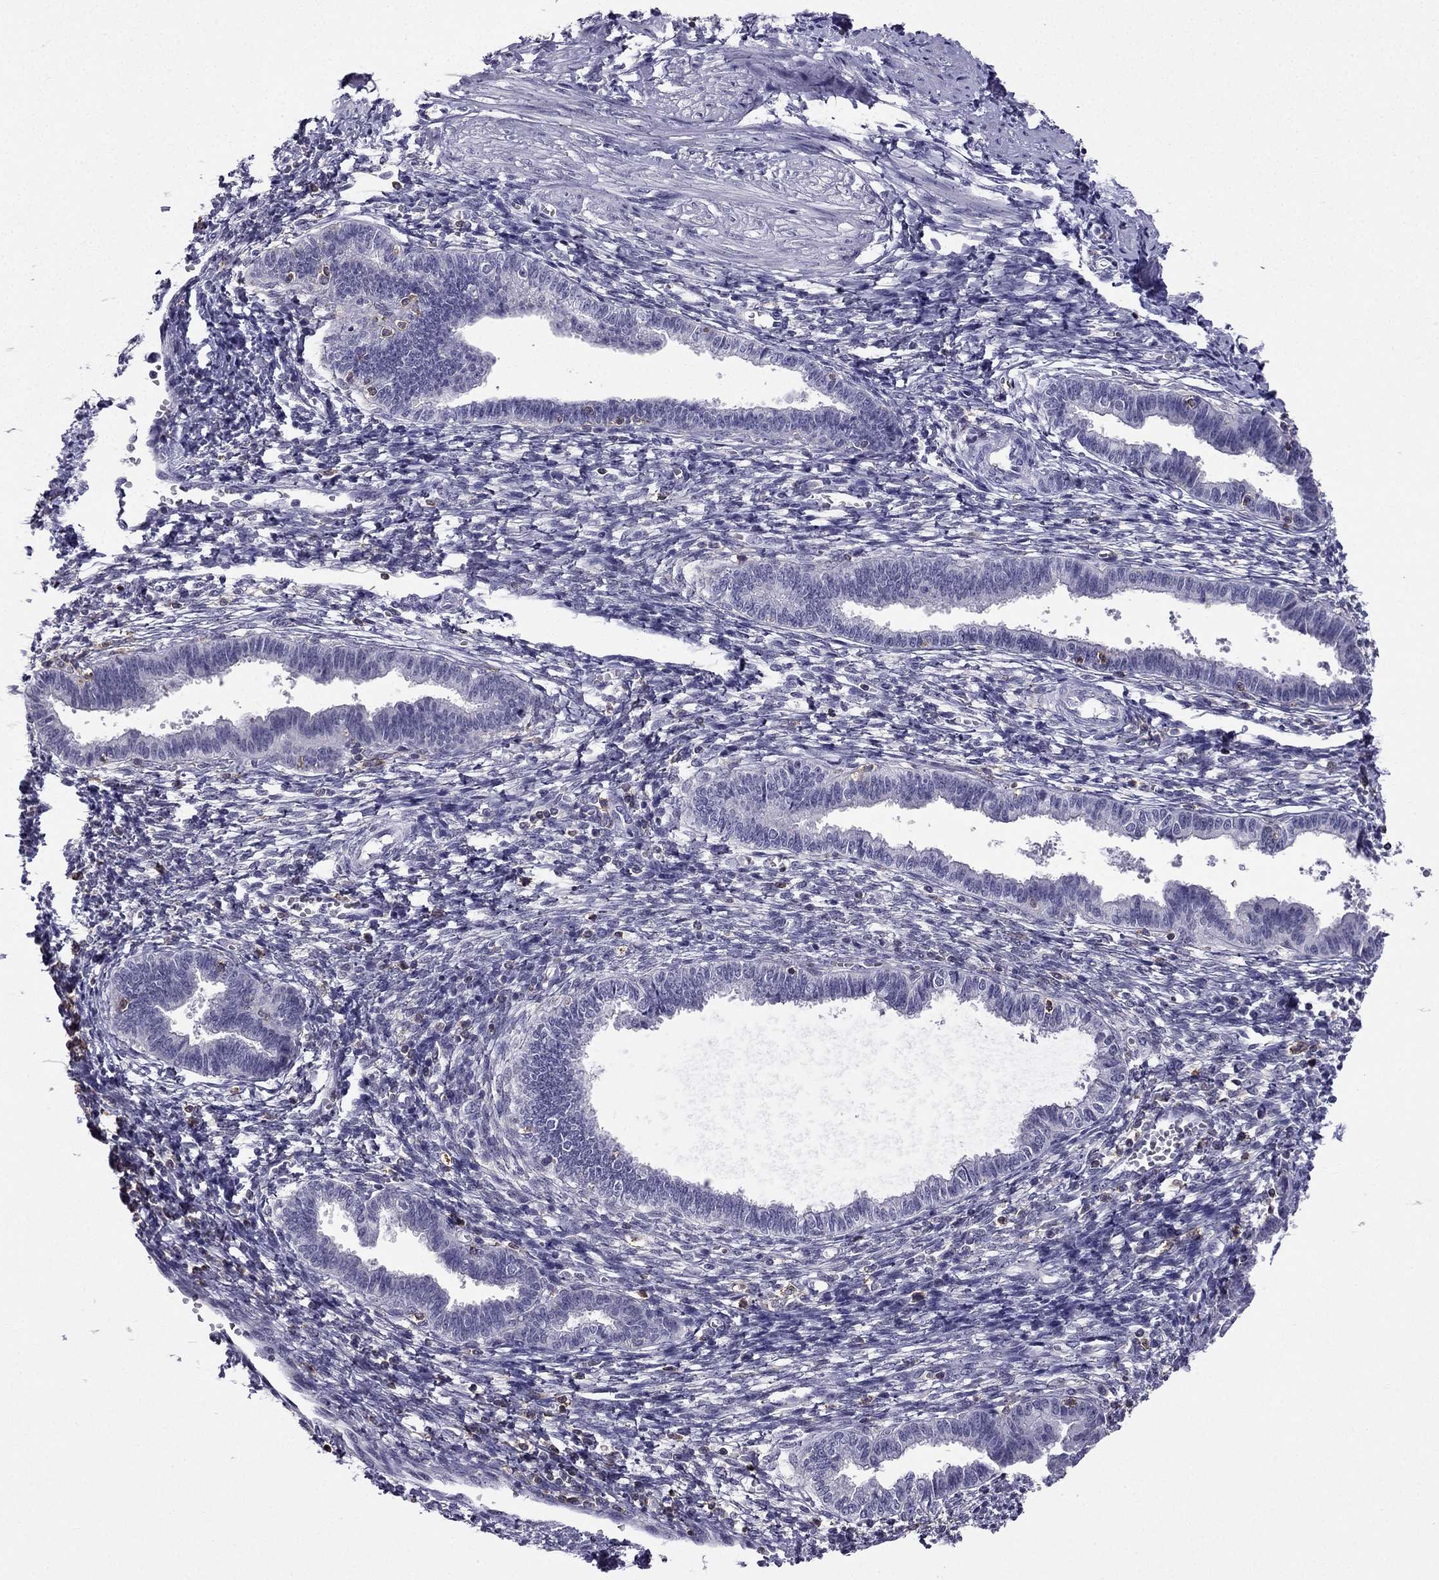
{"staining": {"intensity": "negative", "quantity": "none", "location": "none"}, "tissue": "endometrium", "cell_type": "Cells in endometrial stroma", "image_type": "normal", "snomed": [{"axis": "morphology", "description": "Normal tissue, NOS"}, {"axis": "topography", "description": "Cervix"}, {"axis": "topography", "description": "Endometrium"}], "caption": "Immunohistochemistry micrograph of benign endometrium stained for a protein (brown), which demonstrates no expression in cells in endometrial stroma. (DAB (3,3'-diaminobenzidine) IHC with hematoxylin counter stain).", "gene": "CCK", "patient": {"sex": "female", "age": 37}}